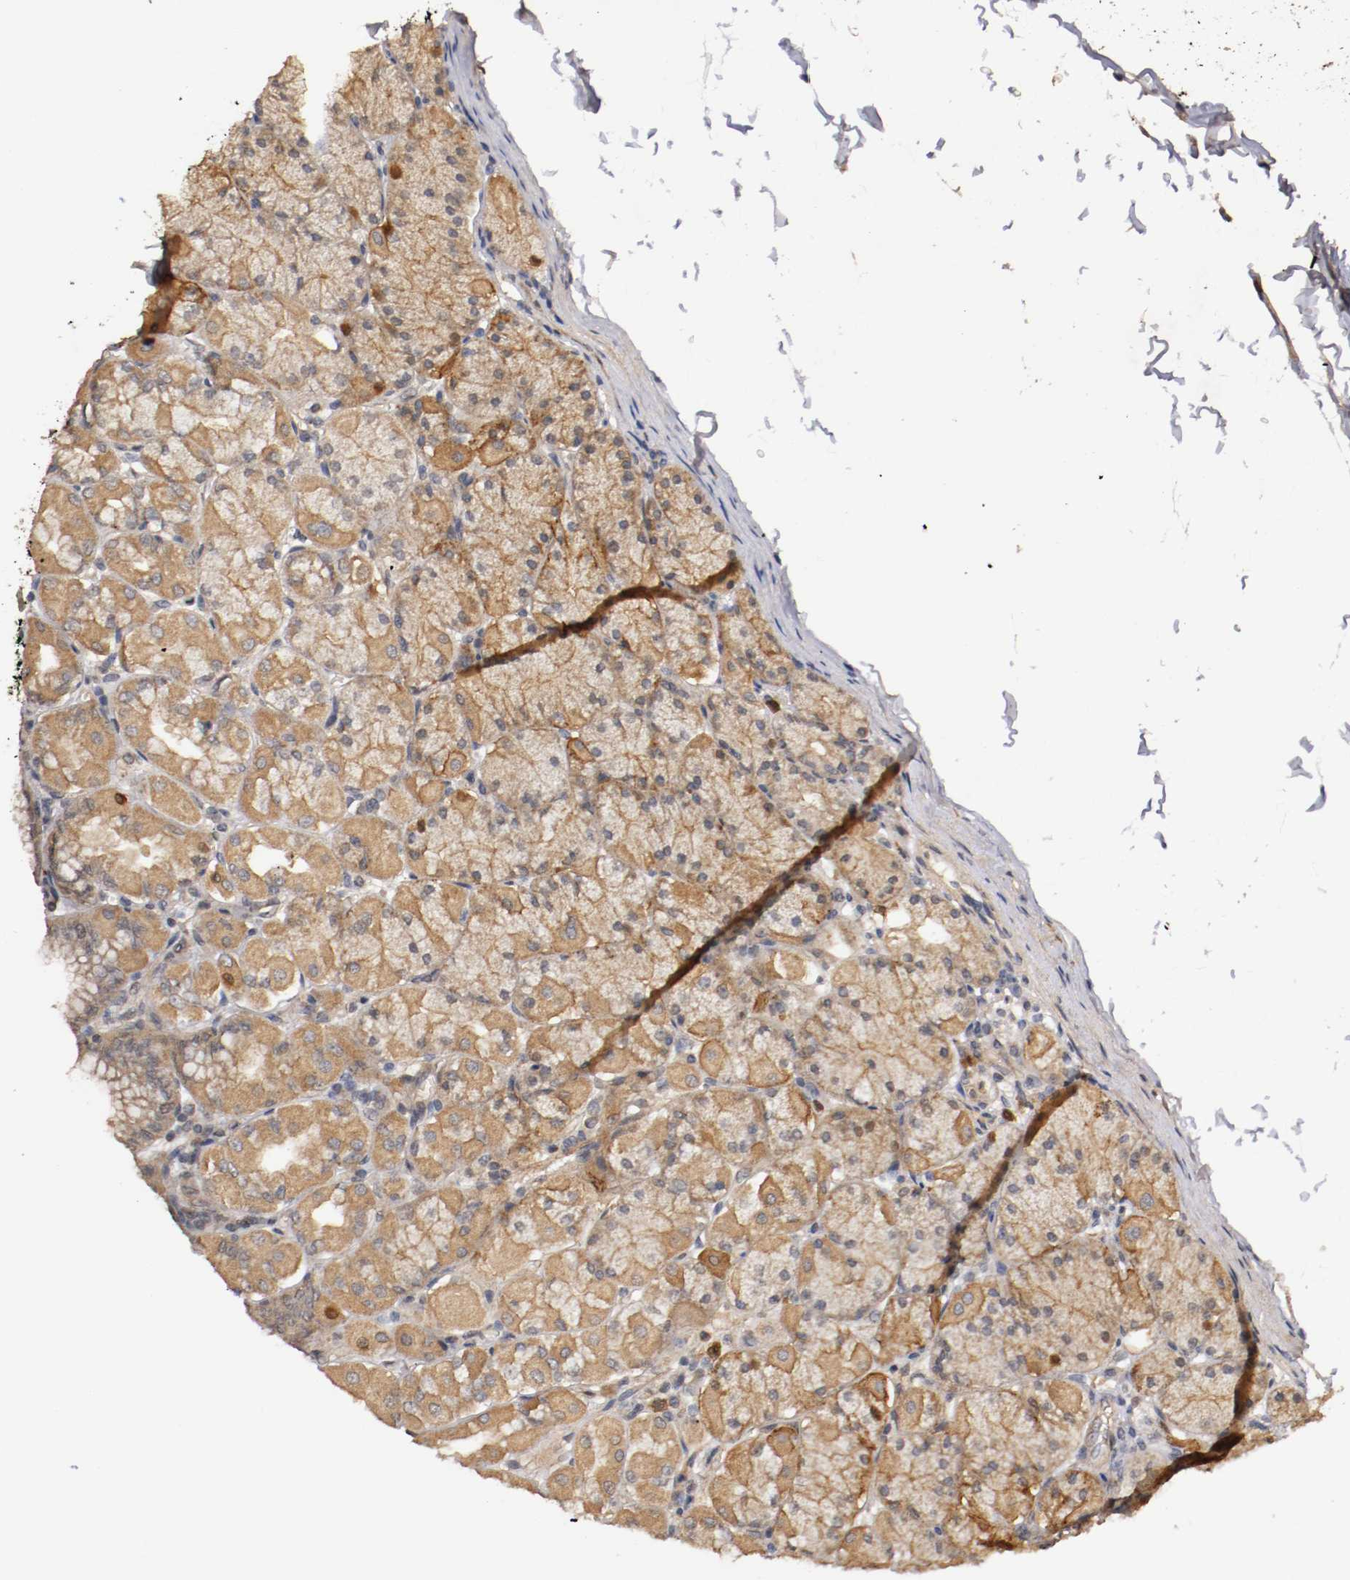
{"staining": {"intensity": "moderate", "quantity": ">75%", "location": "cytoplasmic/membranous"}, "tissue": "stomach", "cell_type": "Glandular cells", "image_type": "normal", "snomed": [{"axis": "morphology", "description": "Normal tissue, NOS"}, {"axis": "topography", "description": "Stomach, upper"}], "caption": "Stomach stained for a protein (brown) reveals moderate cytoplasmic/membranous positive staining in about >75% of glandular cells.", "gene": "TNFRSF1B", "patient": {"sex": "female", "age": 56}}